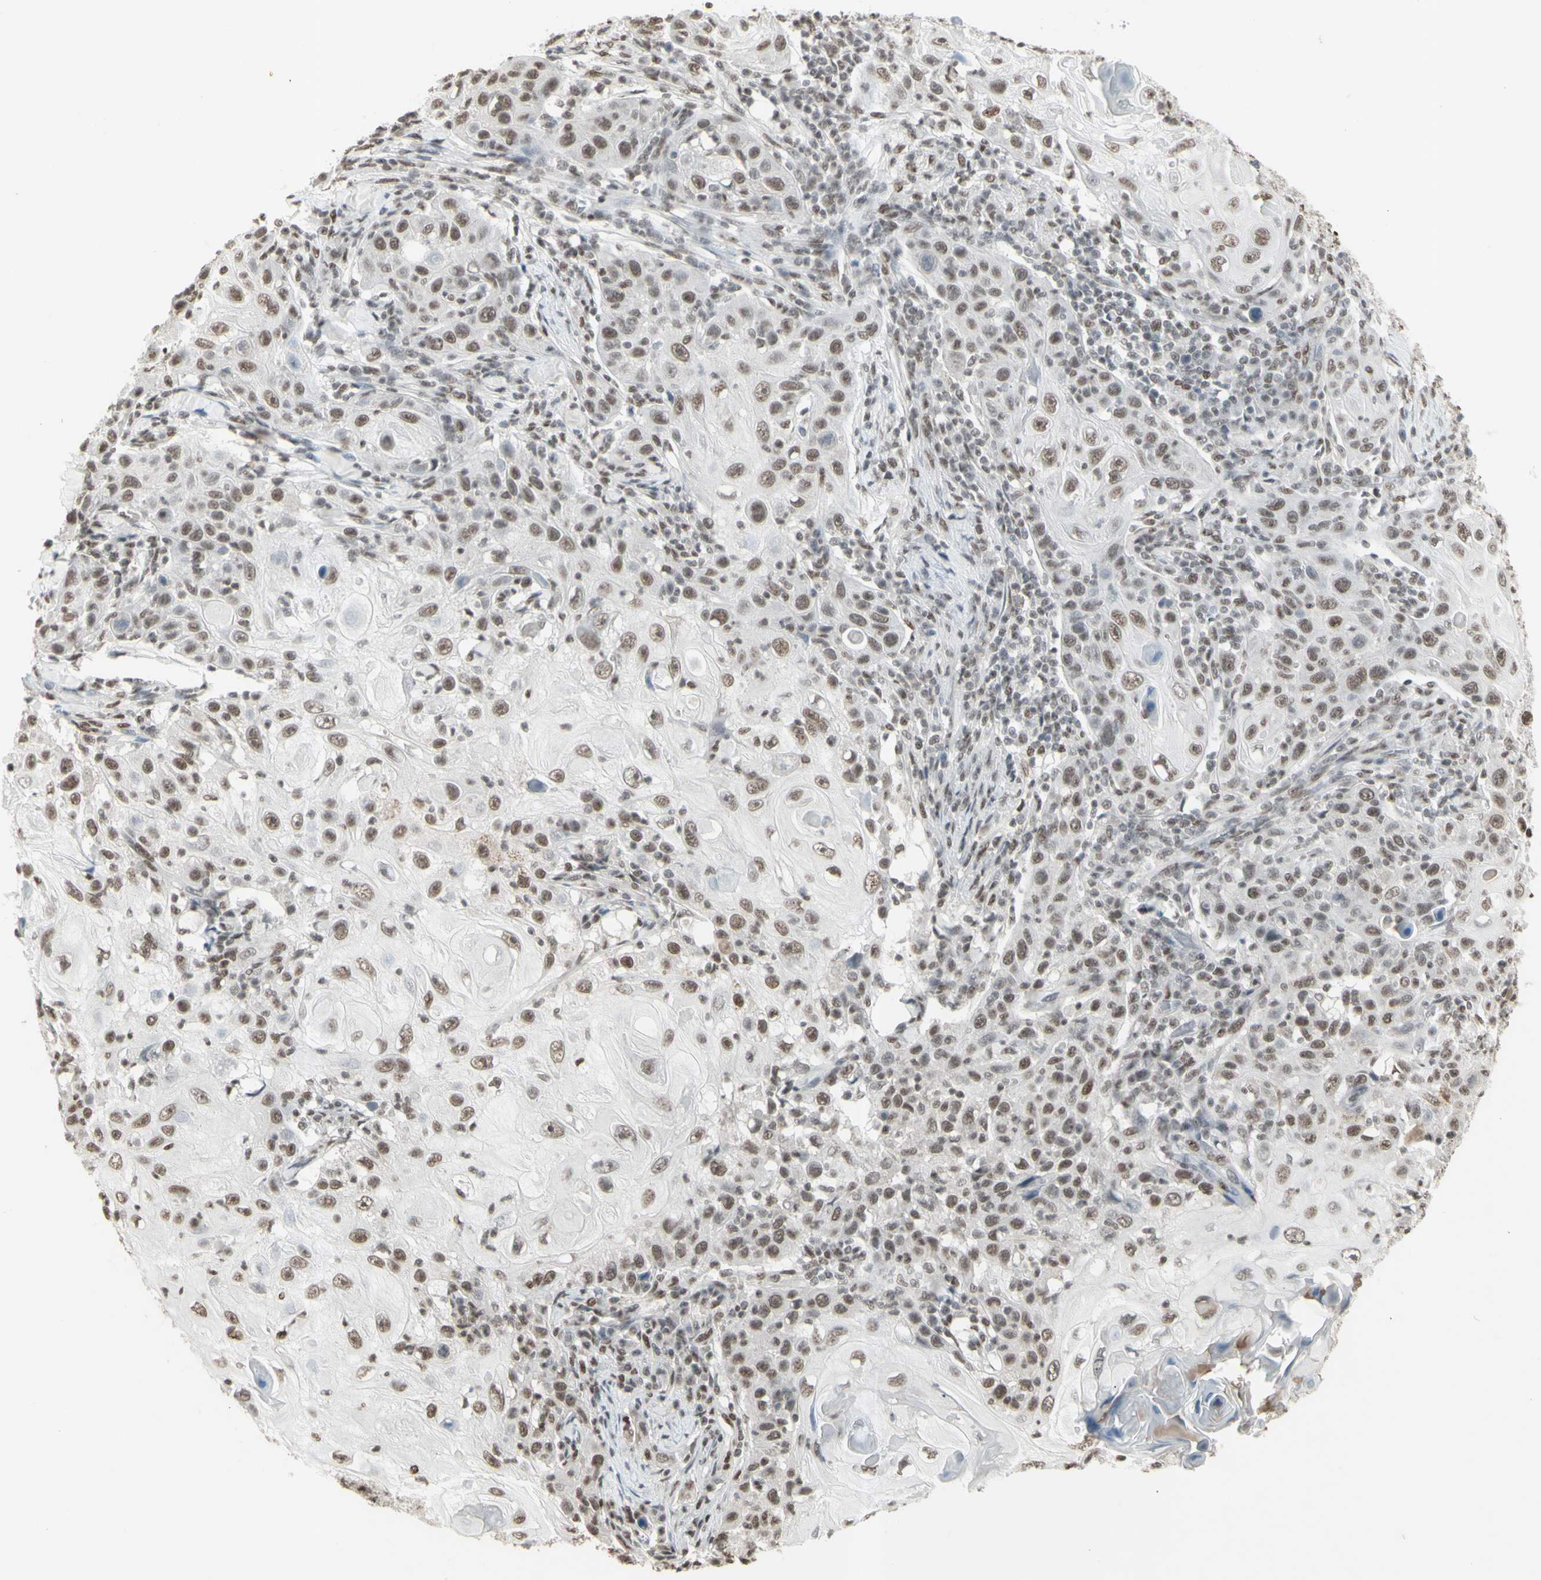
{"staining": {"intensity": "moderate", "quantity": ">75%", "location": "nuclear"}, "tissue": "skin cancer", "cell_type": "Tumor cells", "image_type": "cancer", "snomed": [{"axis": "morphology", "description": "Squamous cell carcinoma, NOS"}, {"axis": "topography", "description": "Skin"}], "caption": "This is a photomicrograph of immunohistochemistry (IHC) staining of skin cancer (squamous cell carcinoma), which shows moderate expression in the nuclear of tumor cells.", "gene": "TRIM28", "patient": {"sex": "female", "age": 88}}